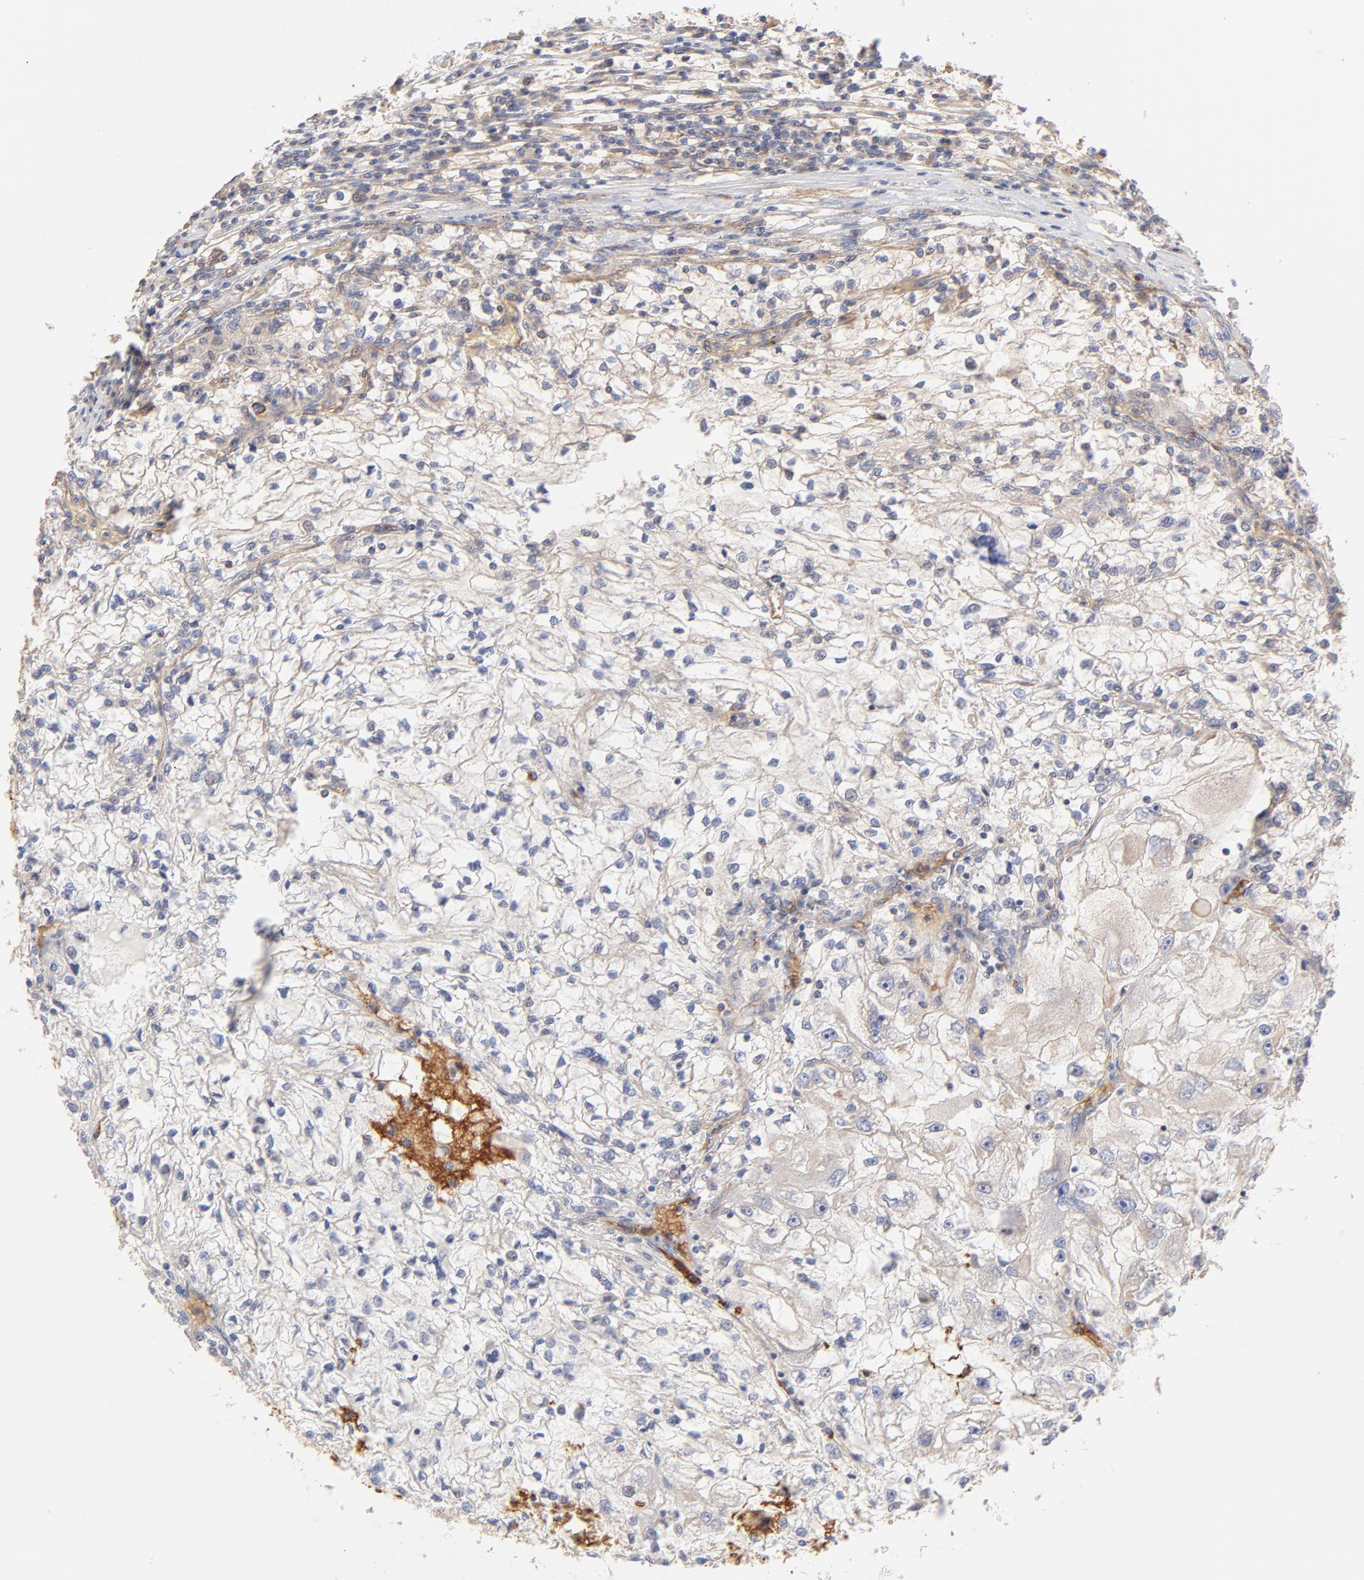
{"staining": {"intensity": "negative", "quantity": "none", "location": "none"}, "tissue": "renal cancer", "cell_type": "Tumor cells", "image_type": "cancer", "snomed": [{"axis": "morphology", "description": "Adenocarcinoma, NOS"}, {"axis": "topography", "description": "Kidney"}], "caption": "Immunohistochemistry (IHC) of human adenocarcinoma (renal) displays no expression in tumor cells.", "gene": "SPTB", "patient": {"sex": "female", "age": 83}}